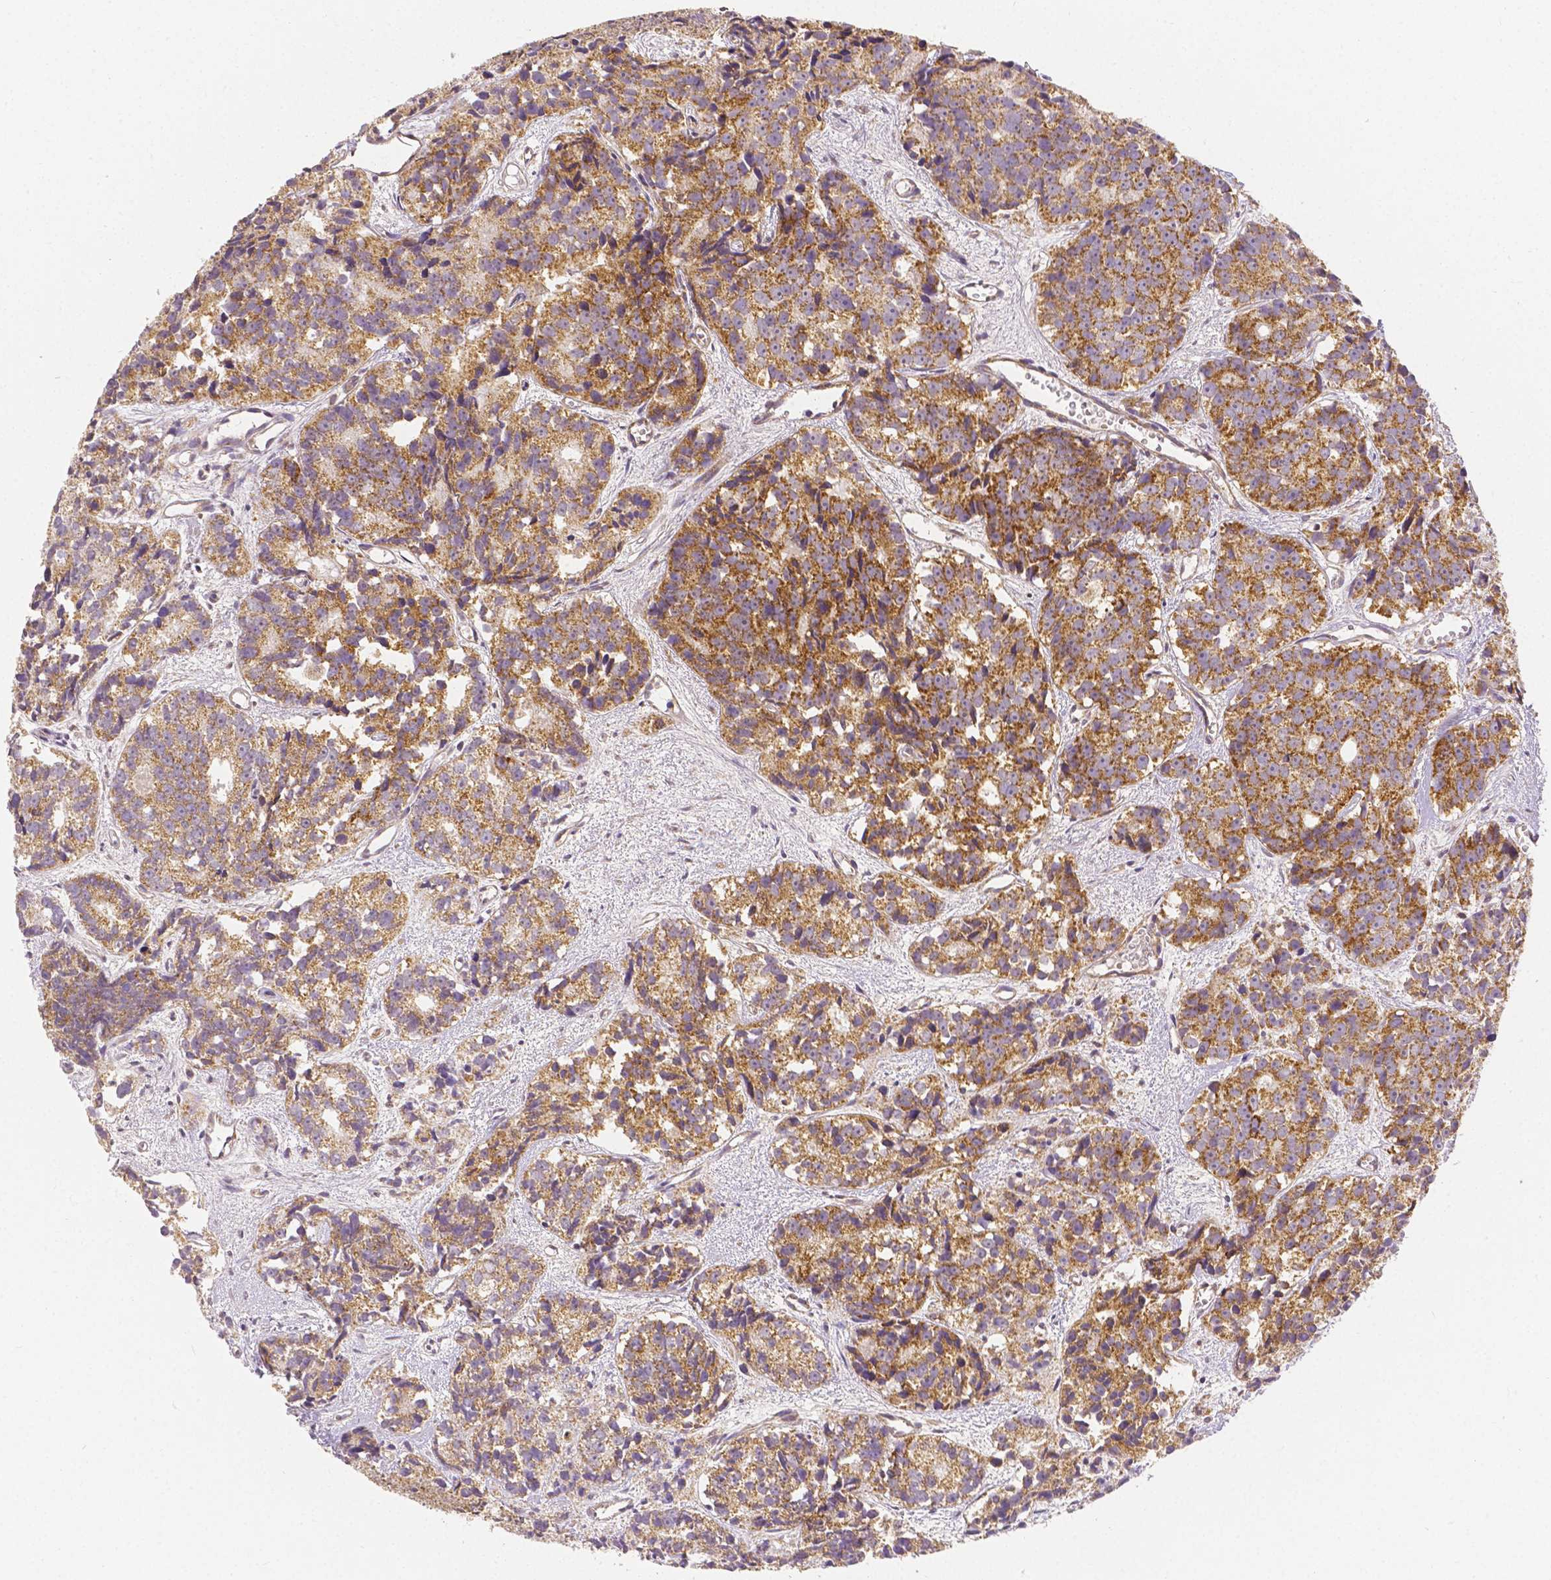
{"staining": {"intensity": "strong", "quantity": ">75%", "location": "cytoplasmic/membranous"}, "tissue": "prostate cancer", "cell_type": "Tumor cells", "image_type": "cancer", "snomed": [{"axis": "morphology", "description": "Adenocarcinoma, High grade"}, {"axis": "topography", "description": "Prostate"}], "caption": "Brown immunohistochemical staining in prostate cancer (adenocarcinoma (high-grade)) displays strong cytoplasmic/membranous staining in approximately >75% of tumor cells. (brown staining indicates protein expression, while blue staining denotes nuclei).", "gene": "RHOT1", "patient": {"sex": "male", "age": 77}}